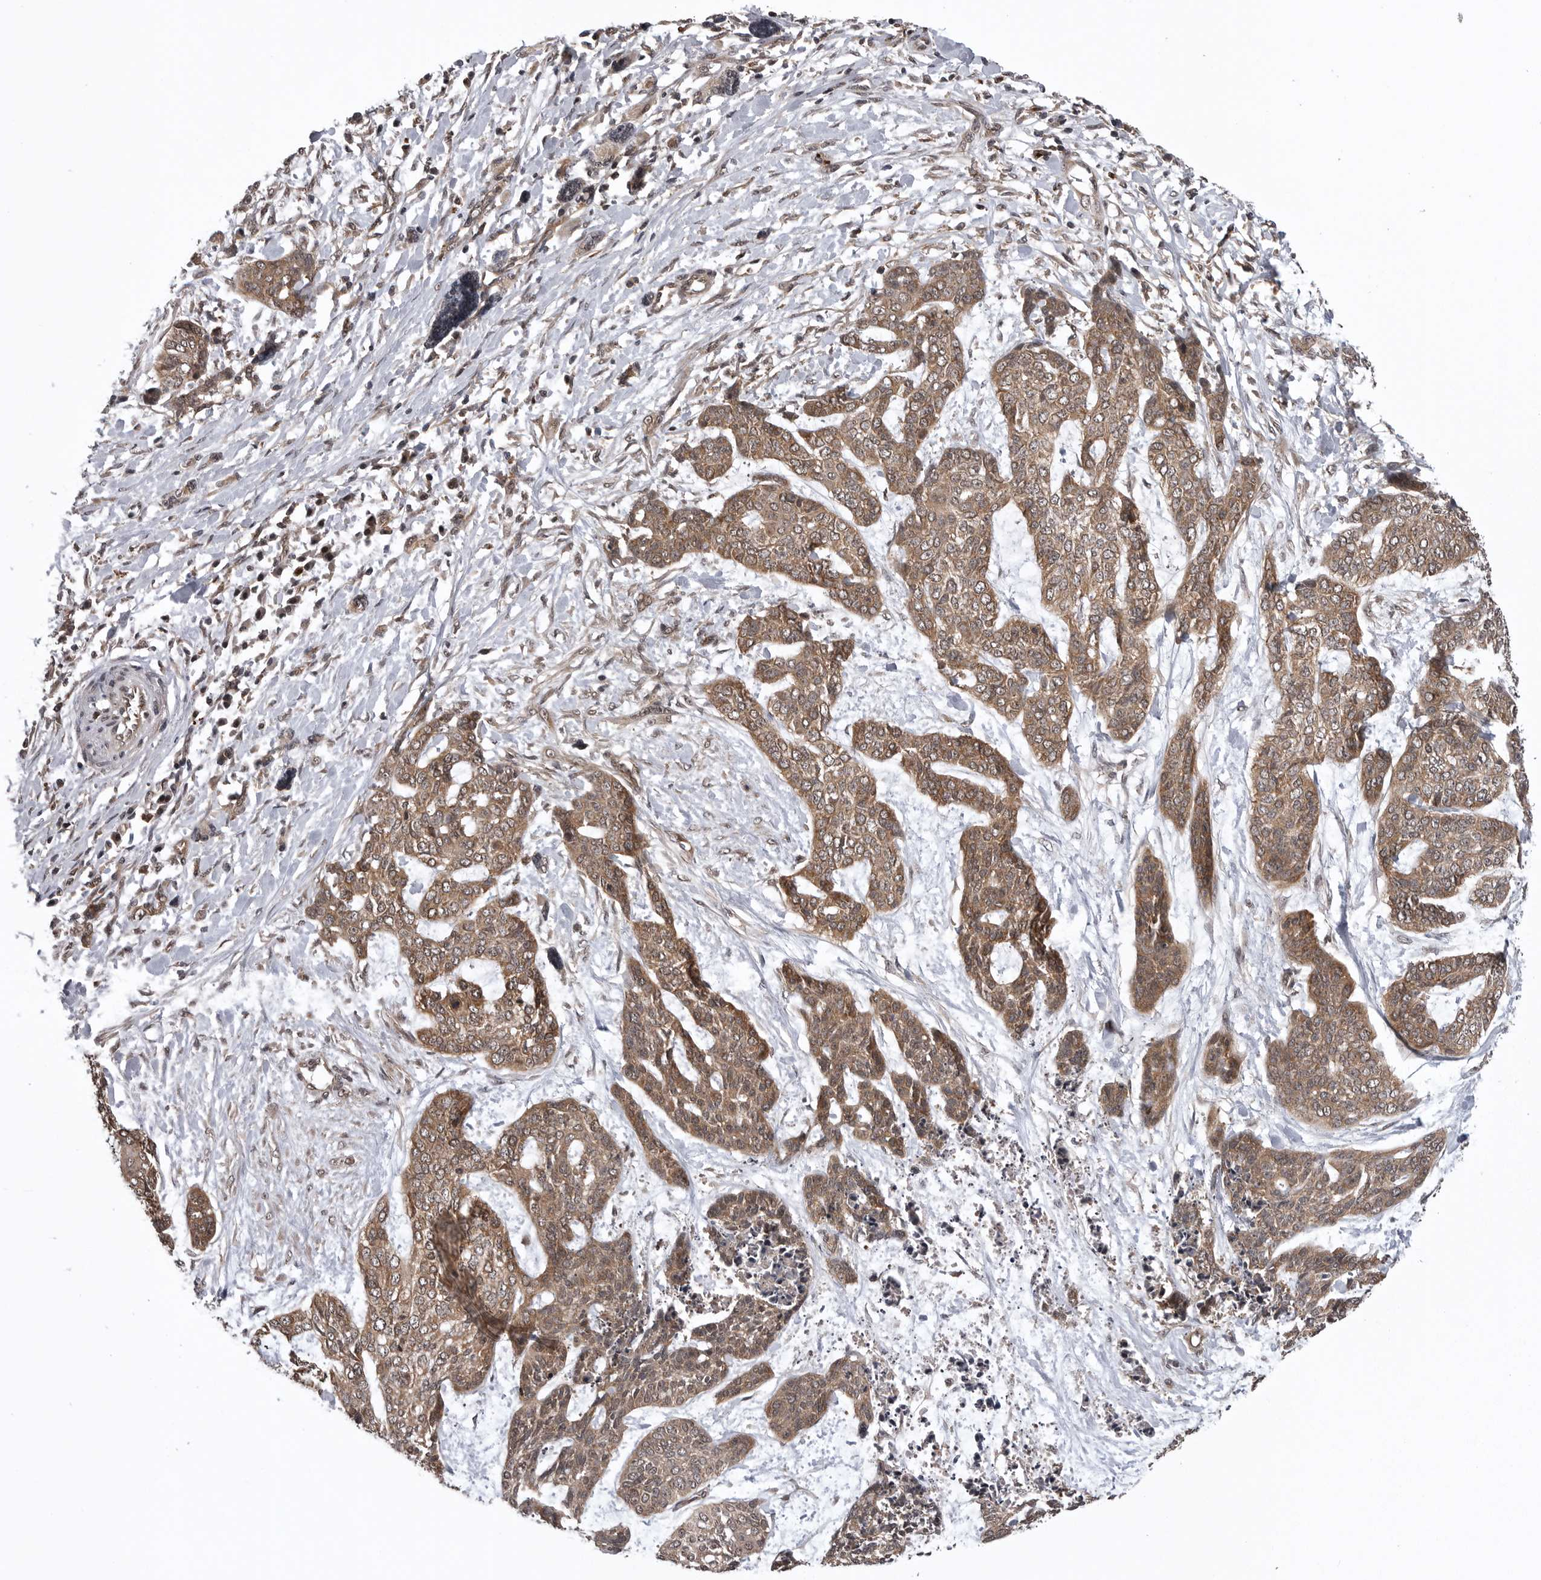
{"staining": {"intensity": "moderate", "quantity": ">75%", "location": "cytoplasmic/membranous"}, "tissue": "skin cancer", "cell_type": "Tumor cells", "image_type": "cancer", "snomed": [{"axis": "morphology", "description": "Basal cell carcinoma"}, {"axis": "topography", "description": "Skin"}], "caption": "Protein analysis of skin cancer (basal cell carcinoma) tissue demonstrates moderate cytoplasmic/membranous expression in approximately >75% of tumor cells.", "gene": "AOAH", "patient": {"sex": "female", "age": 64}}